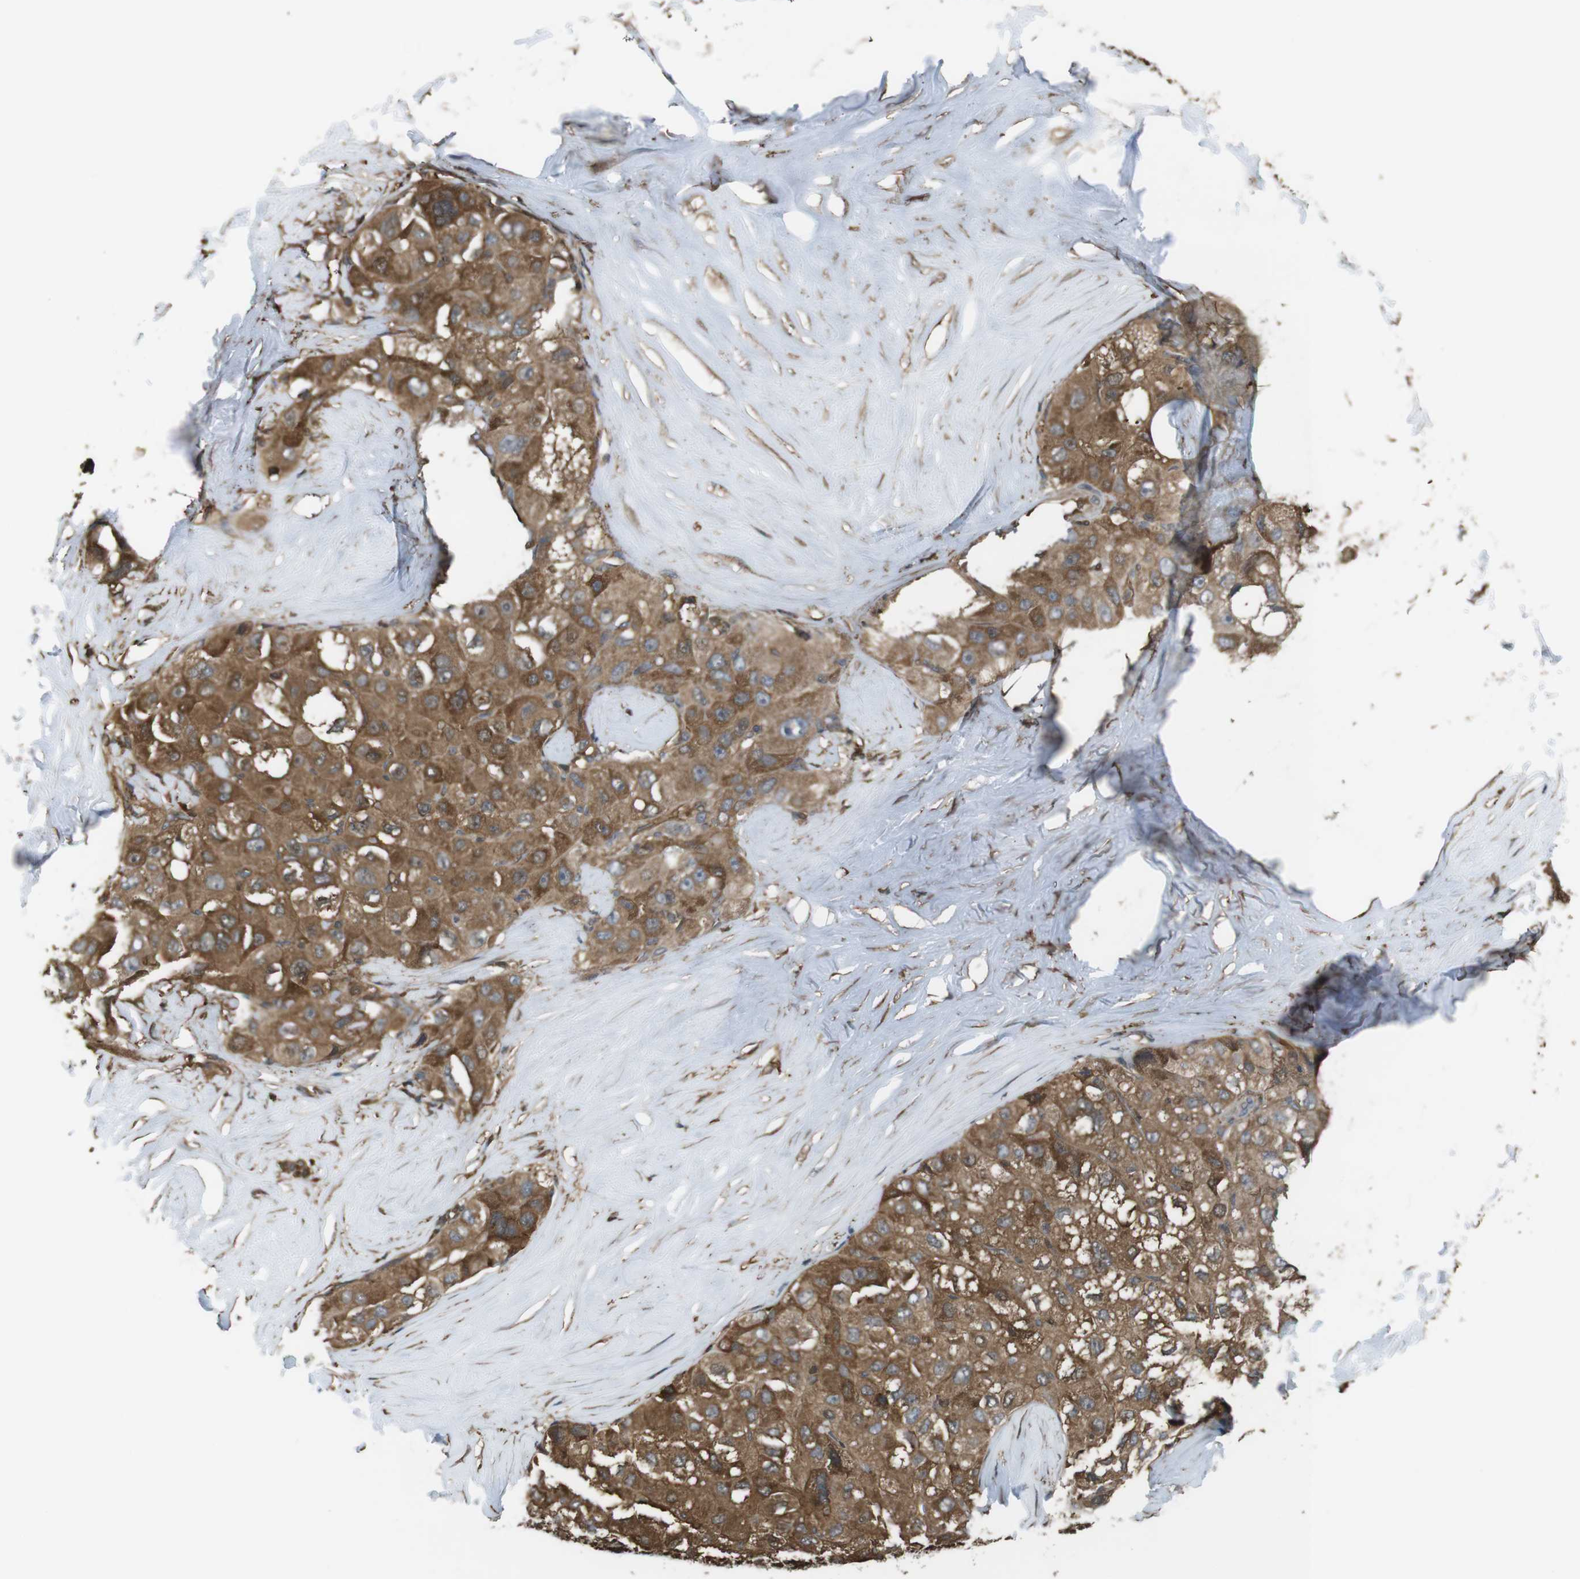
{"staining": {"intensity": "strong", "quantity": ">75%", "location": "cytoplasmic/membranous"}, "tissue": "liver cancer", "cell_type": "Tumor cells", "image_type": "cancer", "snomed": [{"axis": "morphology", "description": "Carcinoma, Hepatocellular, NOS"}, {"axis": "topography", "description": "Liver"}], "caption": "Immunohistochemical staining of human liver cancer (hepatocellular carcinoma) reveals high levels of strong cytoplasmic/membranous expression in about >75% of tumor cells.", "gene": "ARHGDIA", "patient": {"sex": "male", "age": 80}}